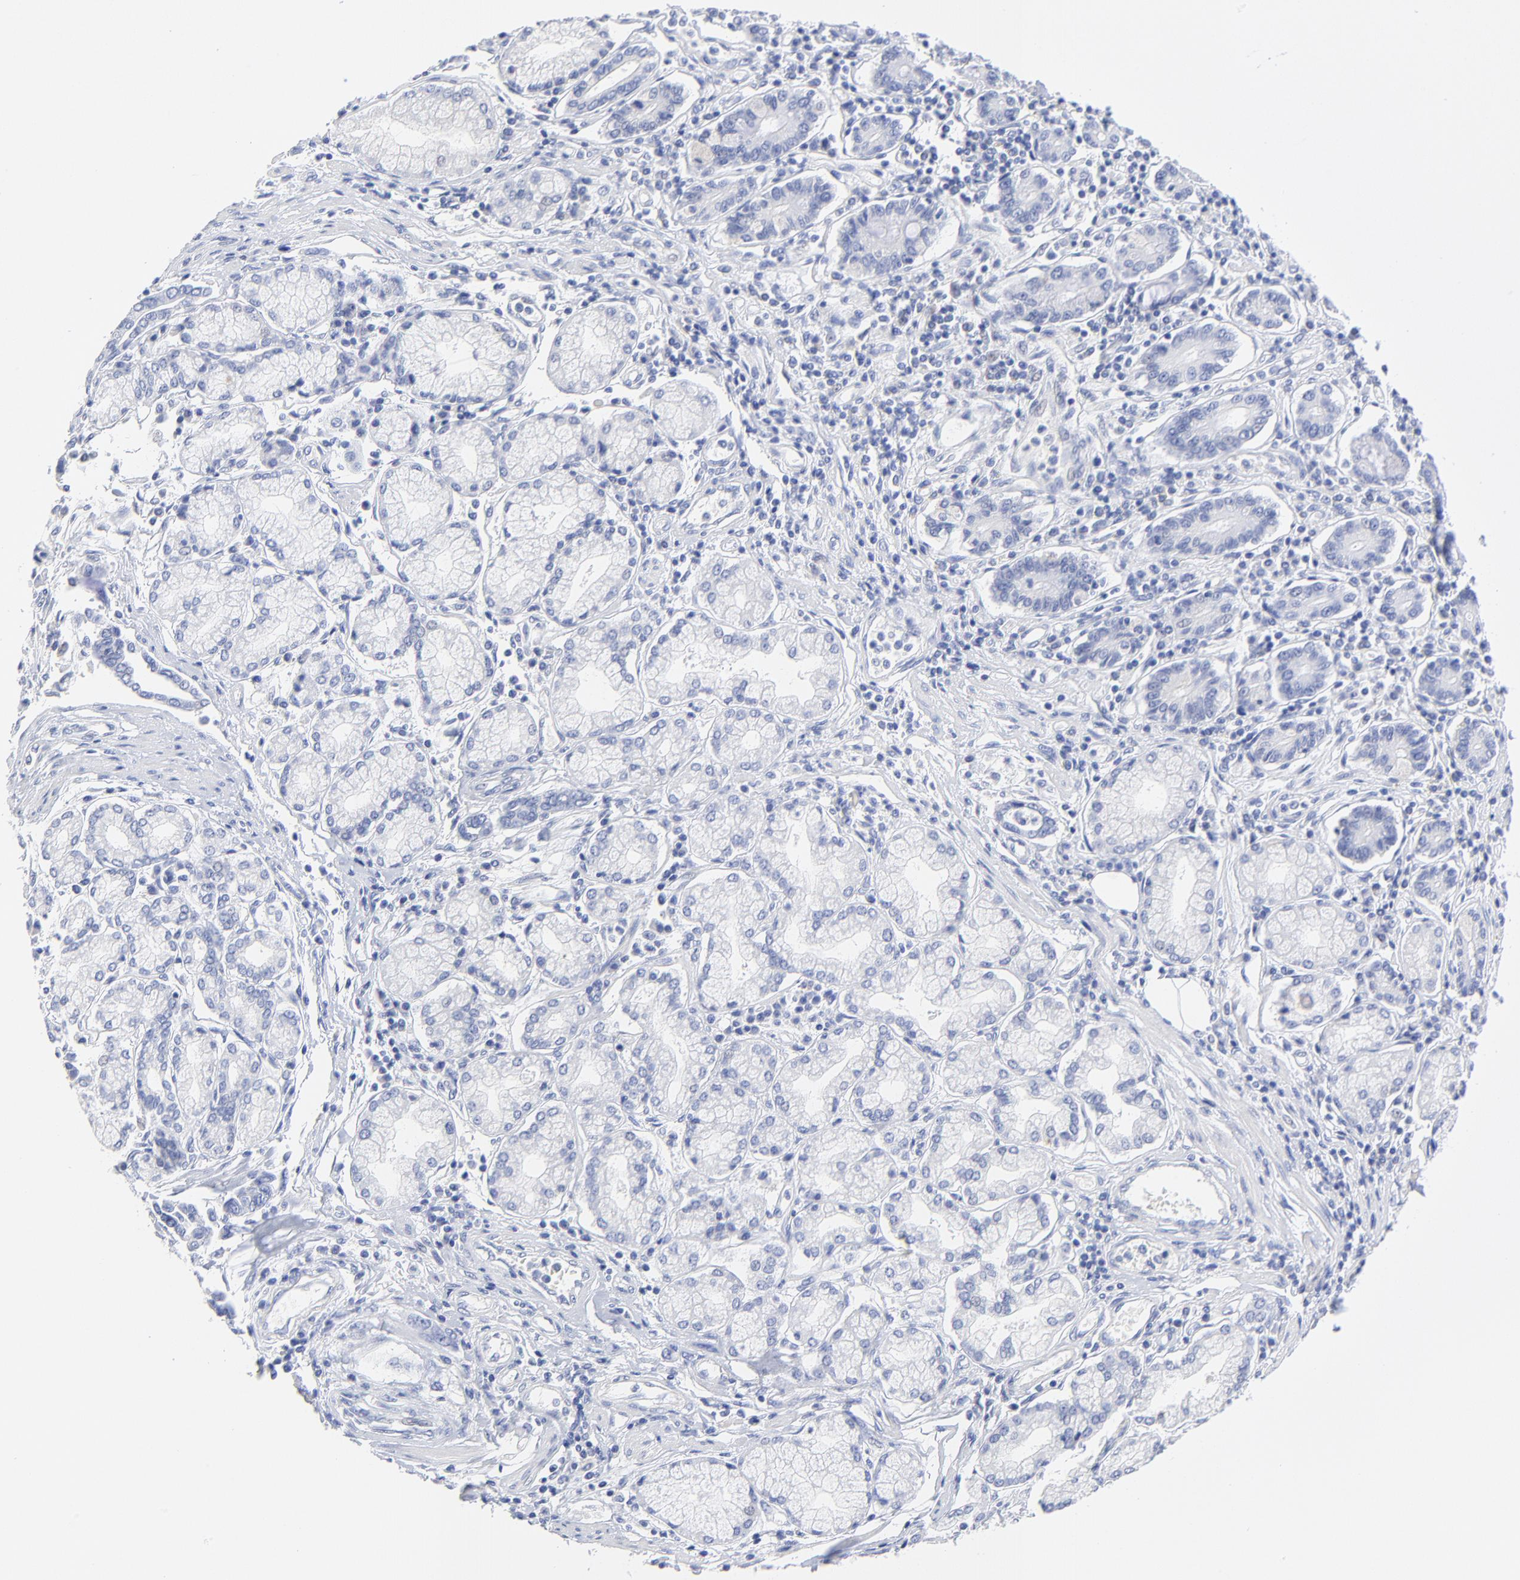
{"staining": {"intensity": "negative", "quantity": "none", "location": "none"}, "tissue": "pancreatic cancer", "cell_type": "Tumor cells", "image_type": "cancer", "snomed": [{"axis": "morphology", "description": "Adenocarcinoma, NOS"}, {"axis": "topography", "description": "Pancreas"}], "caption": "A micrograph of pancreatic cancer stained for a protein shows no brown staining in tumor cells. (Stains: DAB IHC with hematoxylin counter stain, Microscopy: brightfield microscopy at high magnification).", "gene": "SULT4A1", "patient": {"sex": "female", "age": 57}}